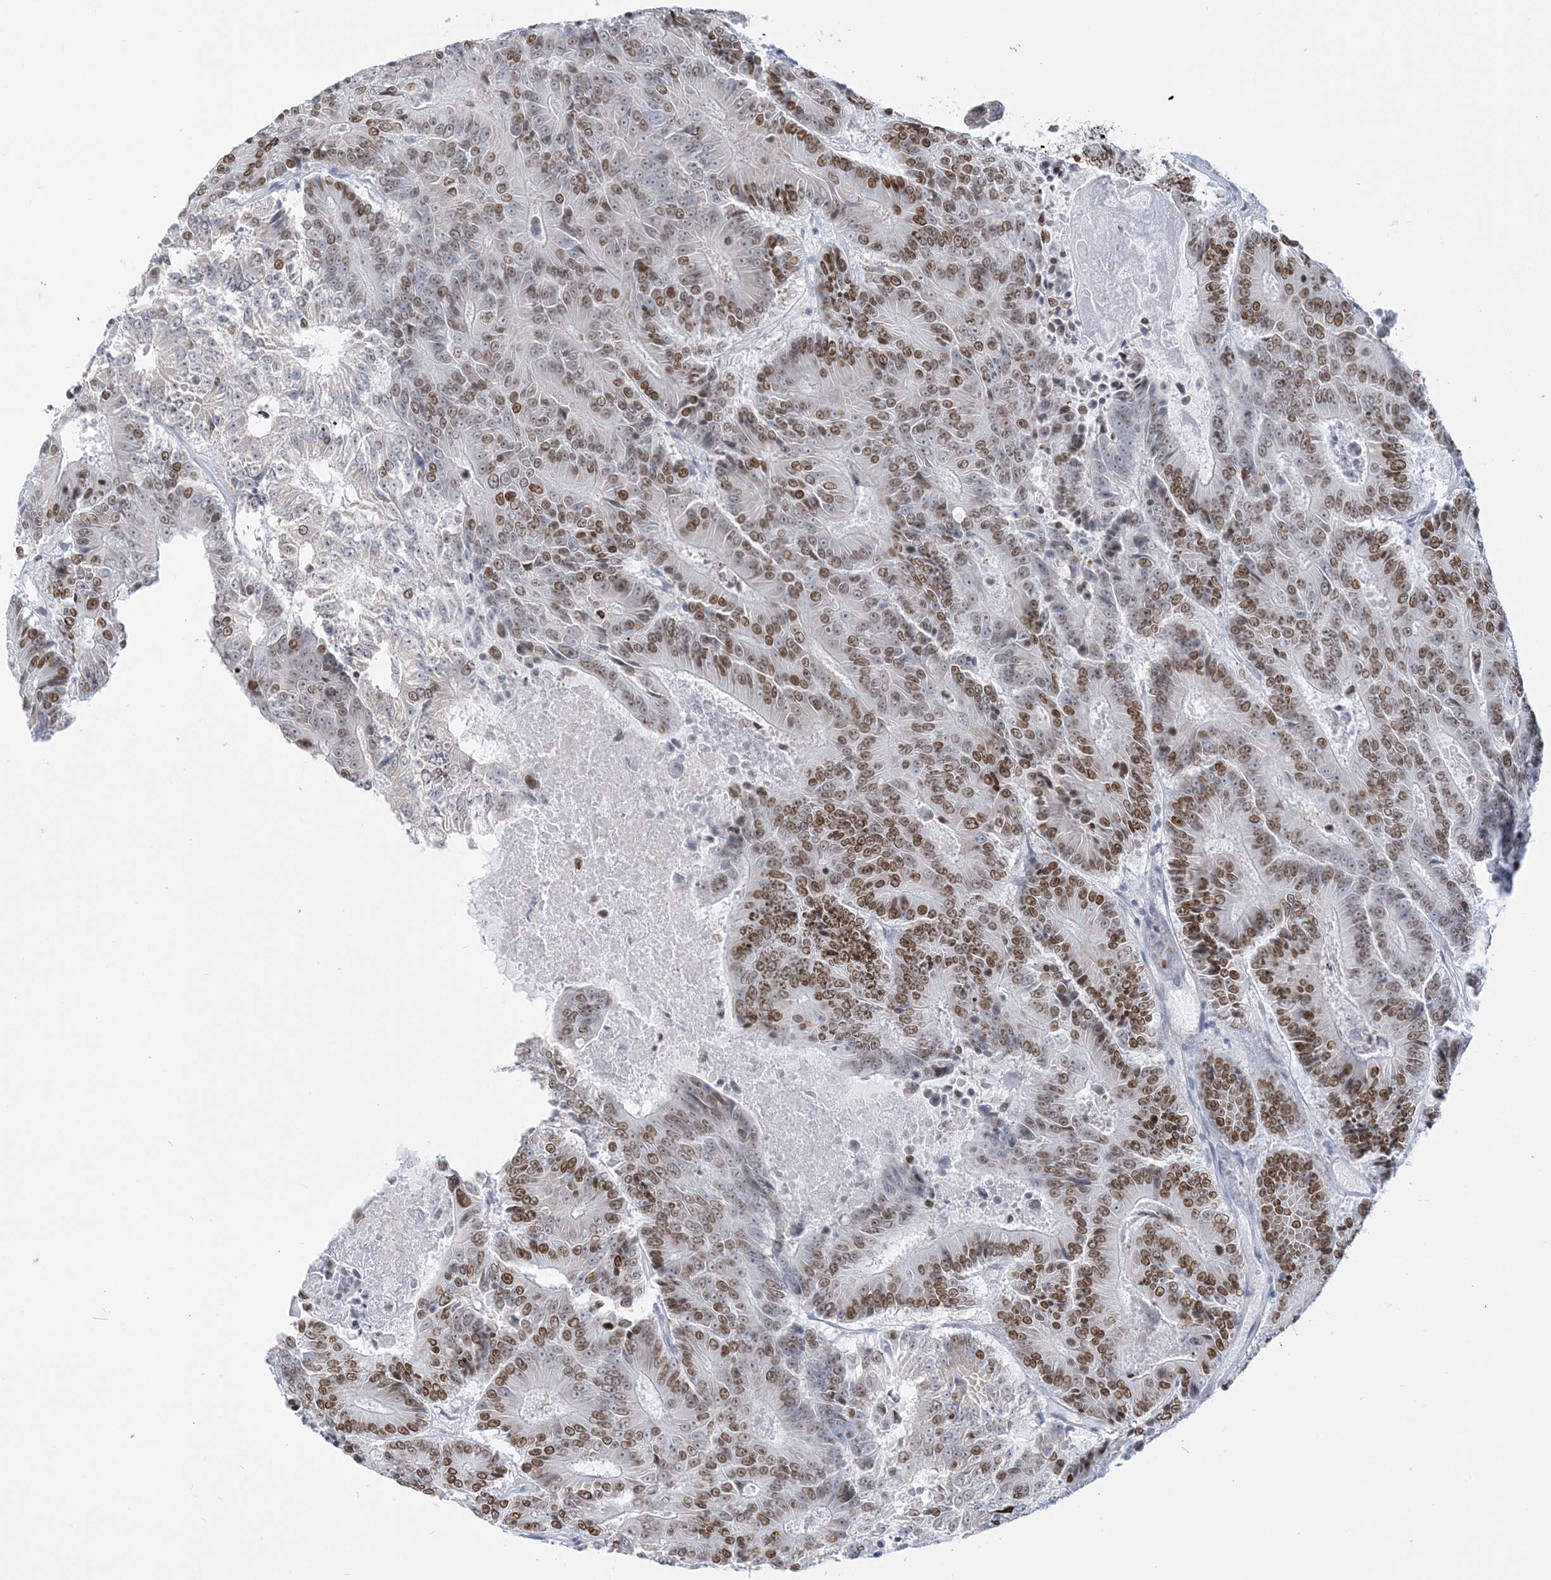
{"staining": {"intensity": "strong", "quantity": "25%-75%", "location": "nuclear"}, "tissue": "colorectal cancer", "cell_type": "Tumor cells", "image_type": "cancer", "snomed": [{"axis": "morphology", "description": "Adenocarcinoma, NOS"}, {"axis": "topography", "description": "Colon"}], "caption": "Colorectal adenocarcinoma stained for a protein displays strong nuclear positivity in tumor cells.", "gene": "DDX21", "patient": {"sex": "male", "age": 83}}